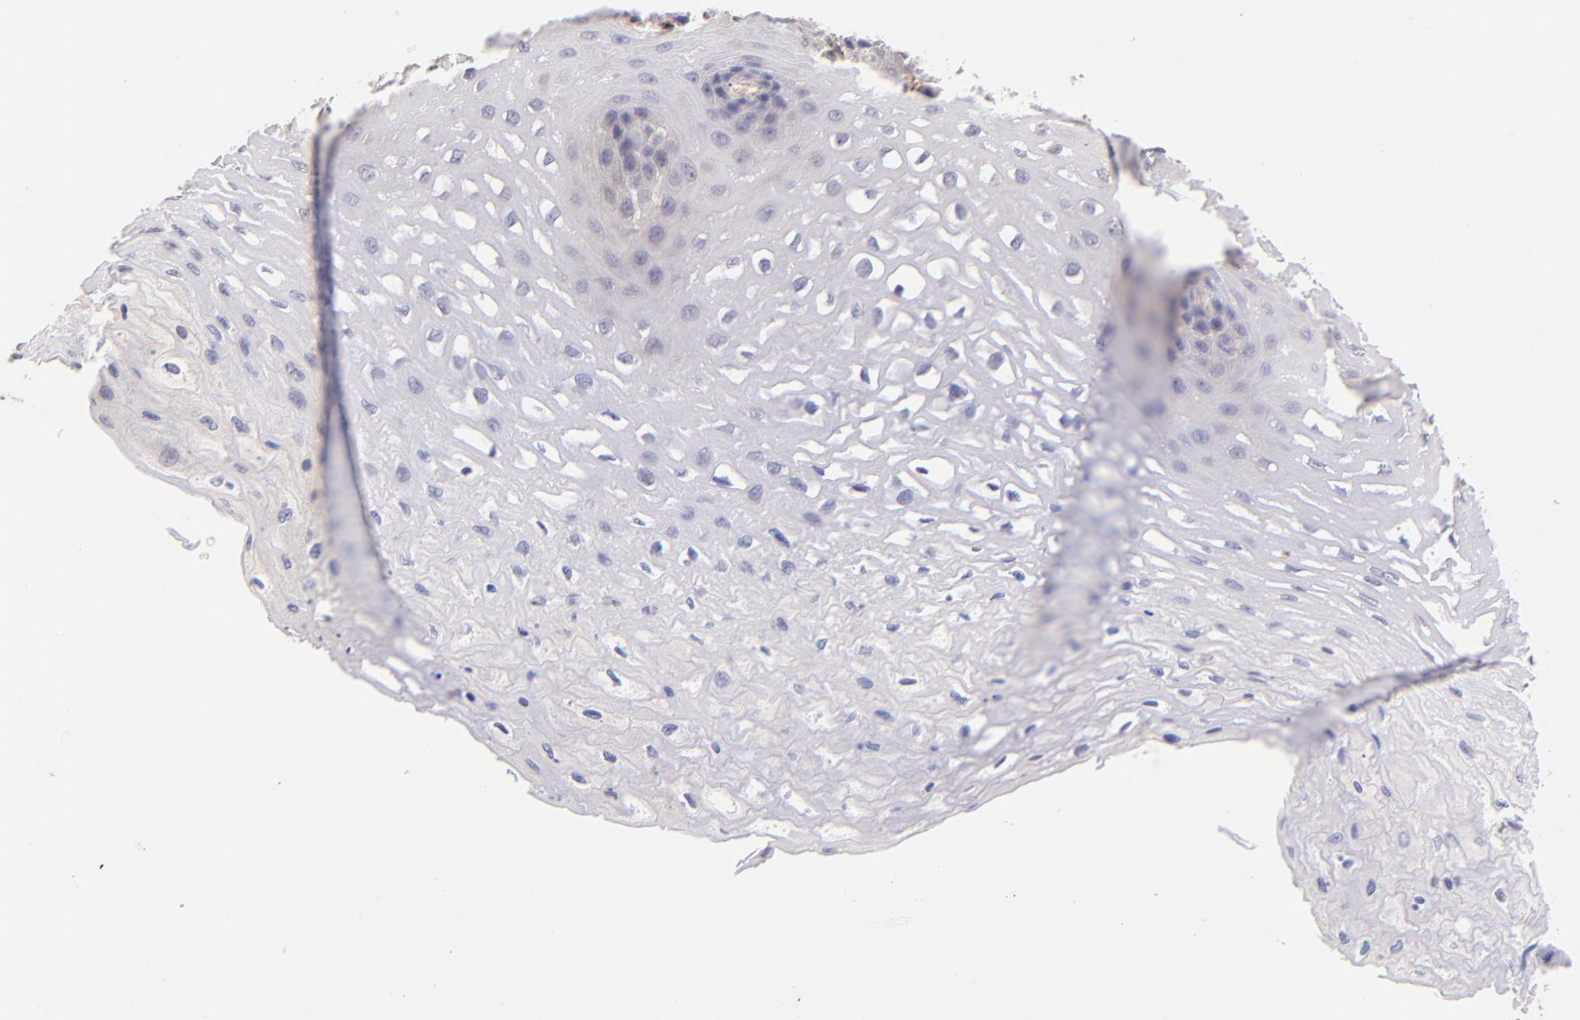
{"staining": {"intensity": "negative", "quantity": "none", "location": "none"}, "tissue": "esophagus", "cell_type": "Squamous epithelial cells", "image_type": "normal", "snomed": [{"axis": "morphology", "description": "Normal tissue, NOS"}, {"axis": "topography", "description": "Esophagus"}], "caption": "High power microscopy image of an immunohistochemistry (IHC) photomicrograph of benign esophagus, revealing no significant positivity in squamous epithelial cells.", "gene": "SPARC", "patient": {"sex": "female", "age": 72}}